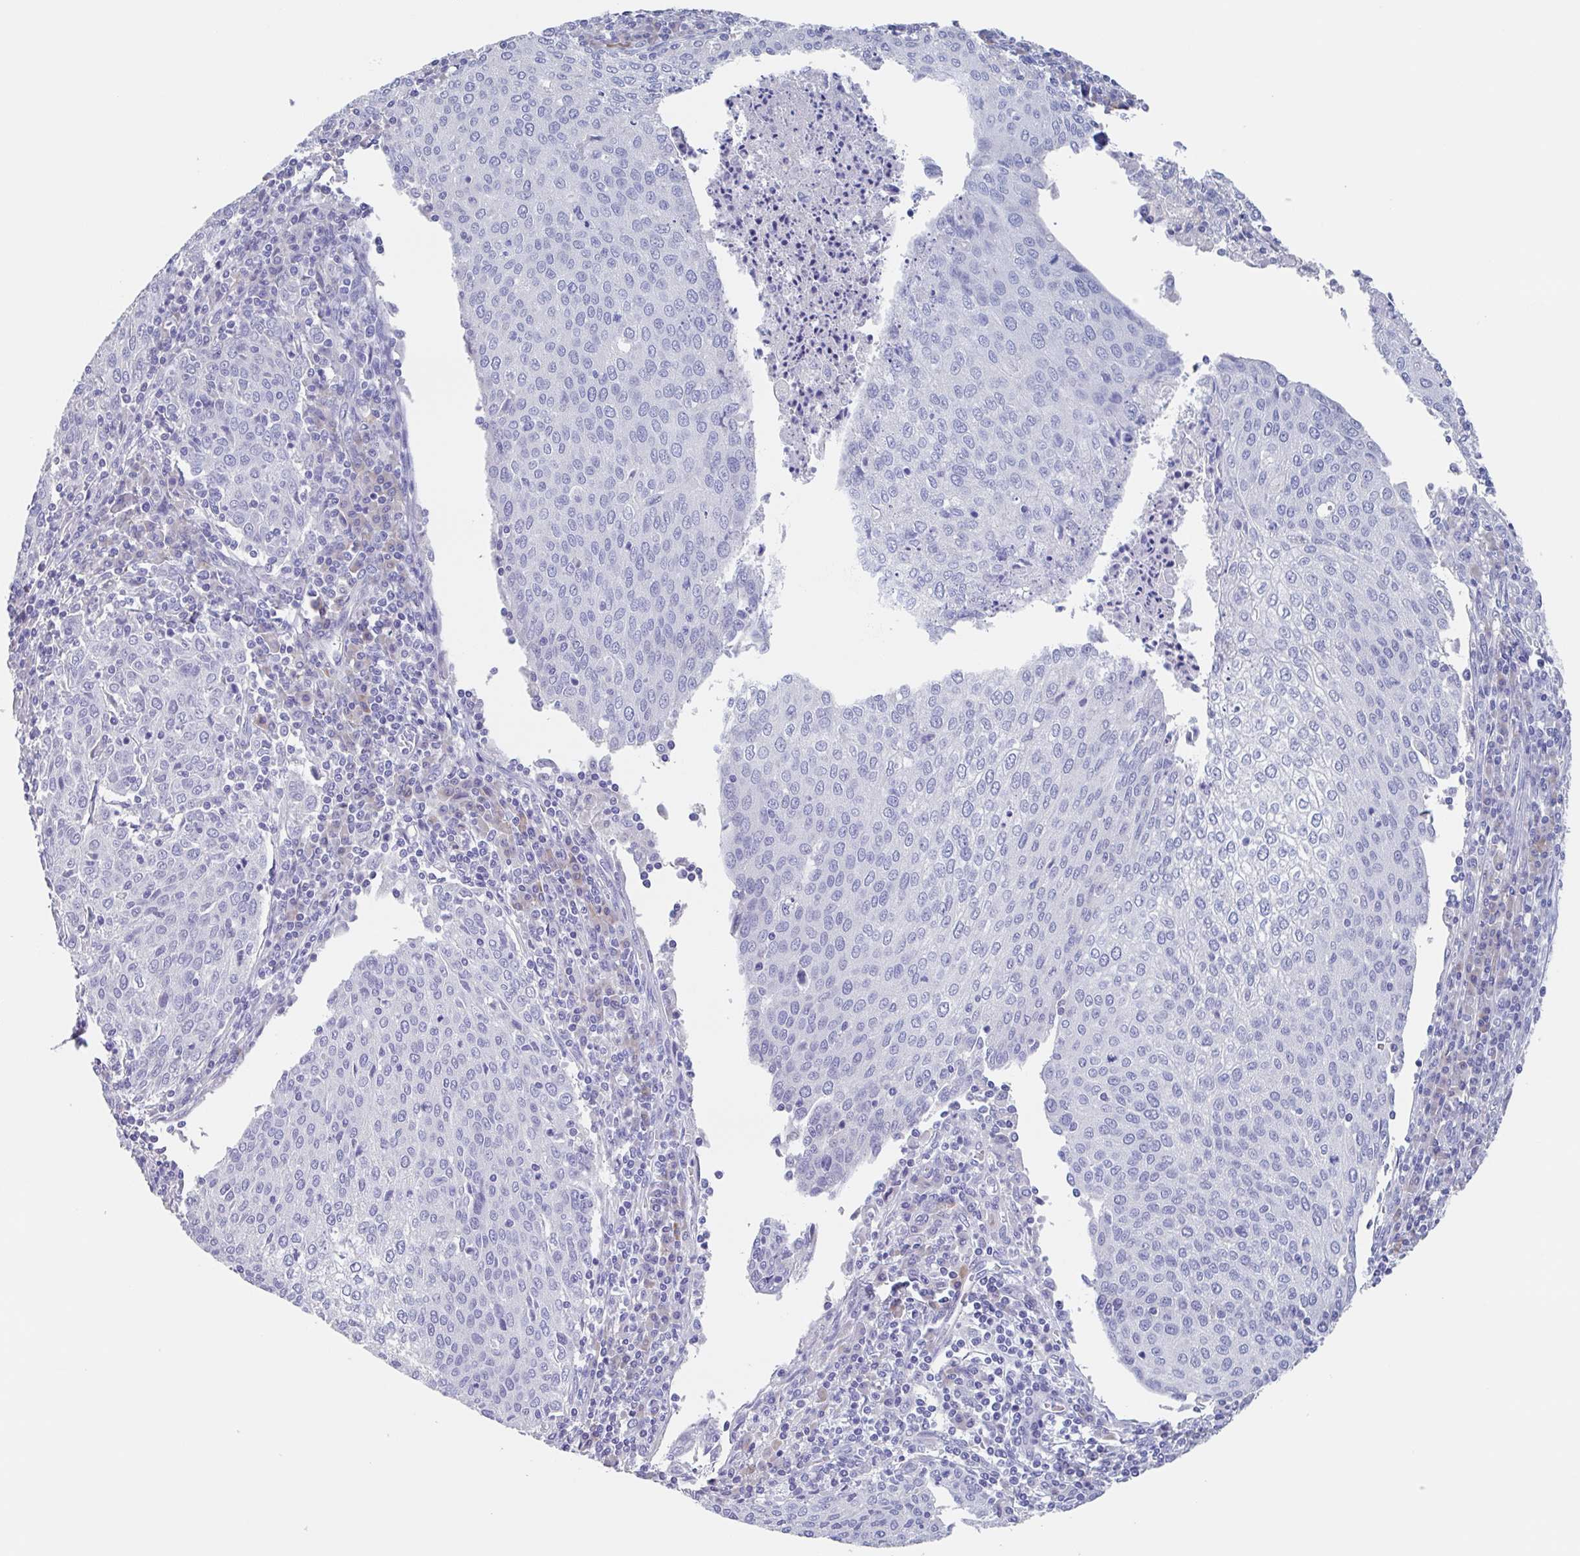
{"staining": {"intensity": "negative", "quantity": "none", "location": "none"}, "tissue": "cervical cancer", "cell_type": "Tumor cells", "image_type": "cancer", "snomed": [{"axis": "morphology", "description": "Squamous cell carcinoma, NOS"}, {"axis": "topography", "description": "Cervix"}], "caption": "Cervical cancer (squamous cell carcinoma) stained for a protein using immunohistochemistry (IHC) demonstrates no staining tumor cells.", "gene": "NOXRED1", "patient": {"sex": "female", "age": 46}}